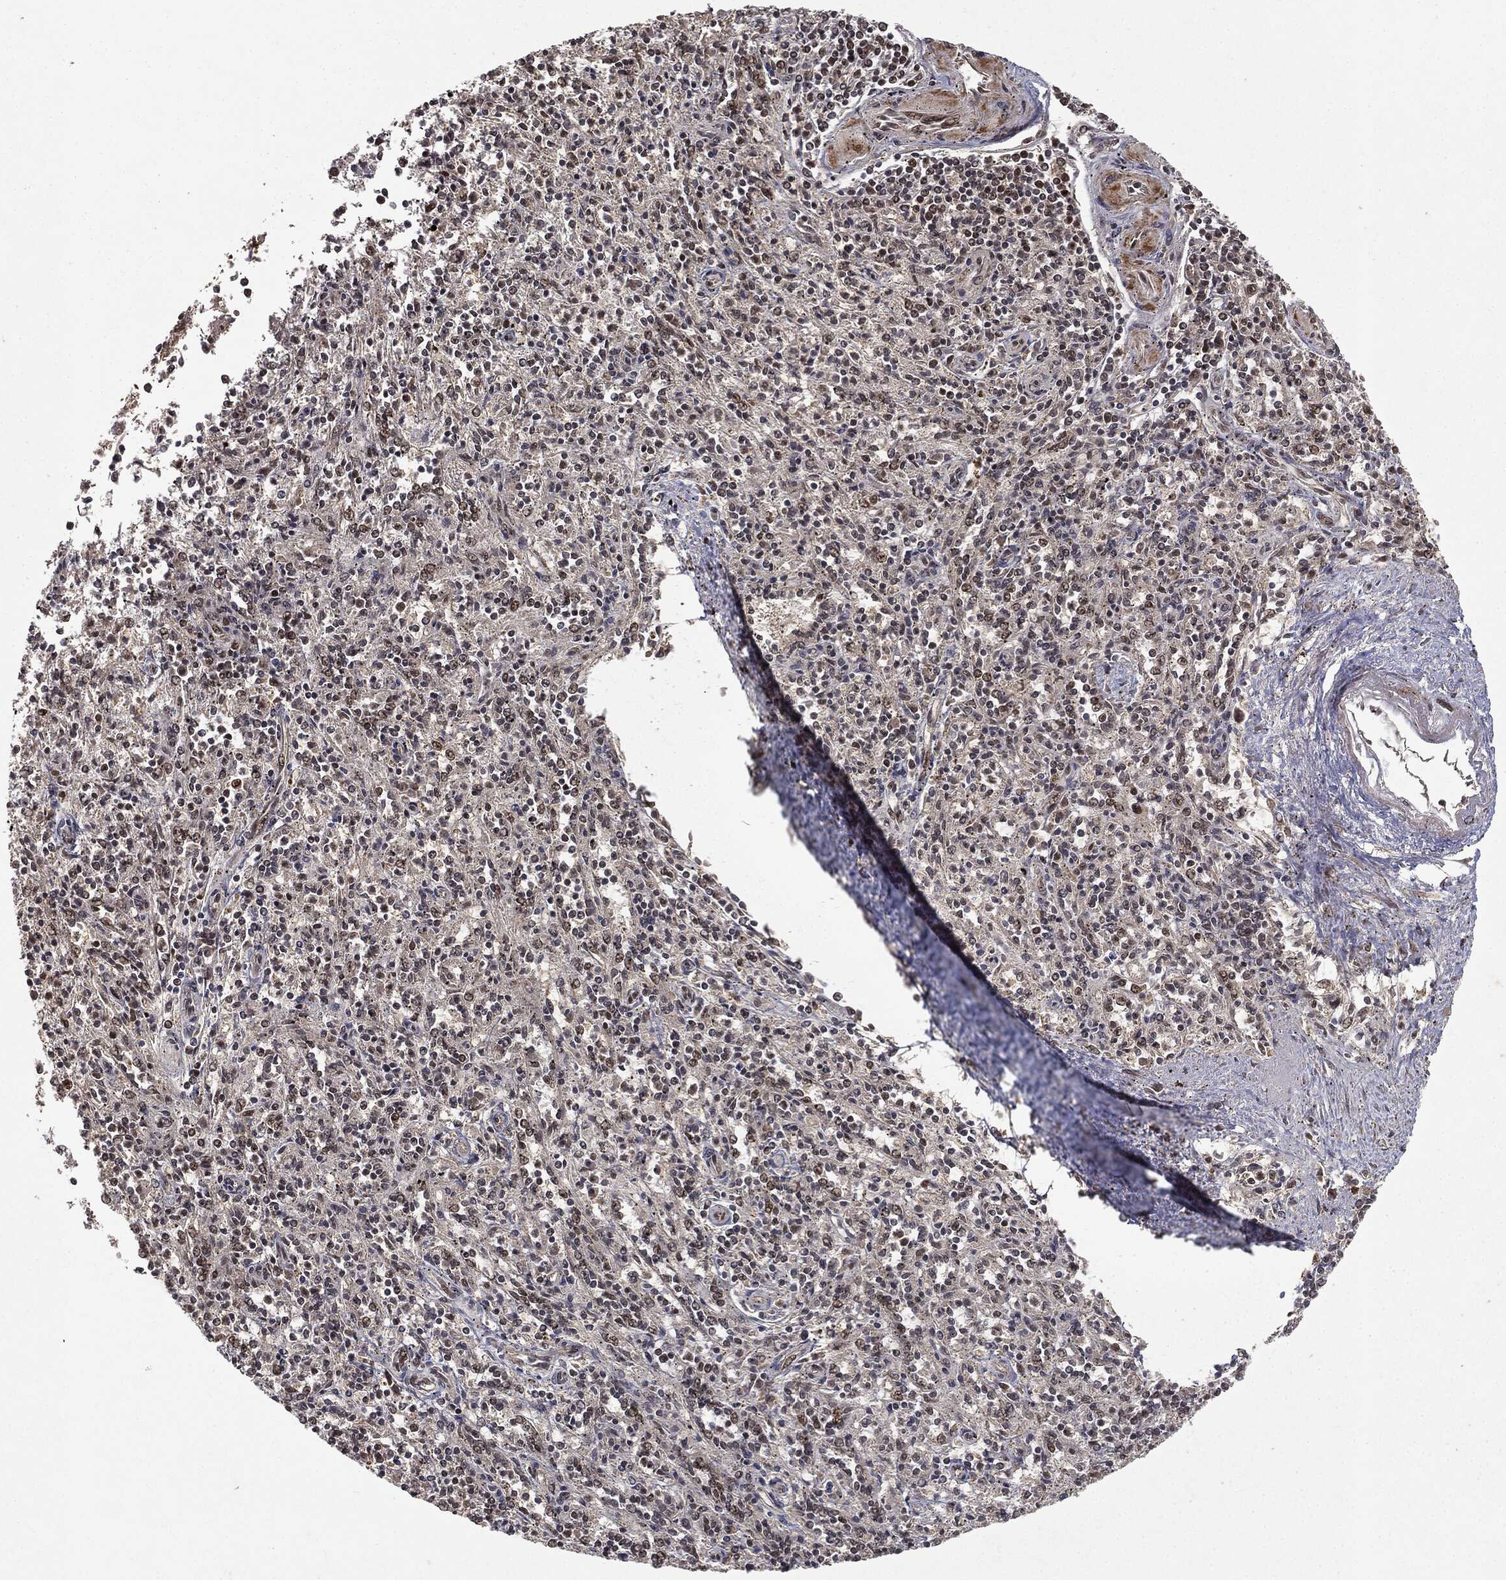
{"staining": {"intensity": "moderate", "quantity": "<25%", "location": "nuclear"}, "tissue": "spleen", "cell_type": "Cells in red pulp", "image_type": "normal", "snomed": [{"axis": "morphology", "description": "Normal tissue, NOS"}, {"axis": "topography", "description": "Spleen"}], "caption": "A histopathology image of spleen stained for a protein reveals moderate nuclear brown staining in cells in red pulp. (Brightfield microscopy of DAB IHC at high magnification).", "gene": "ZNHIT6", "patient": {"sex": "male", "age": 69}}